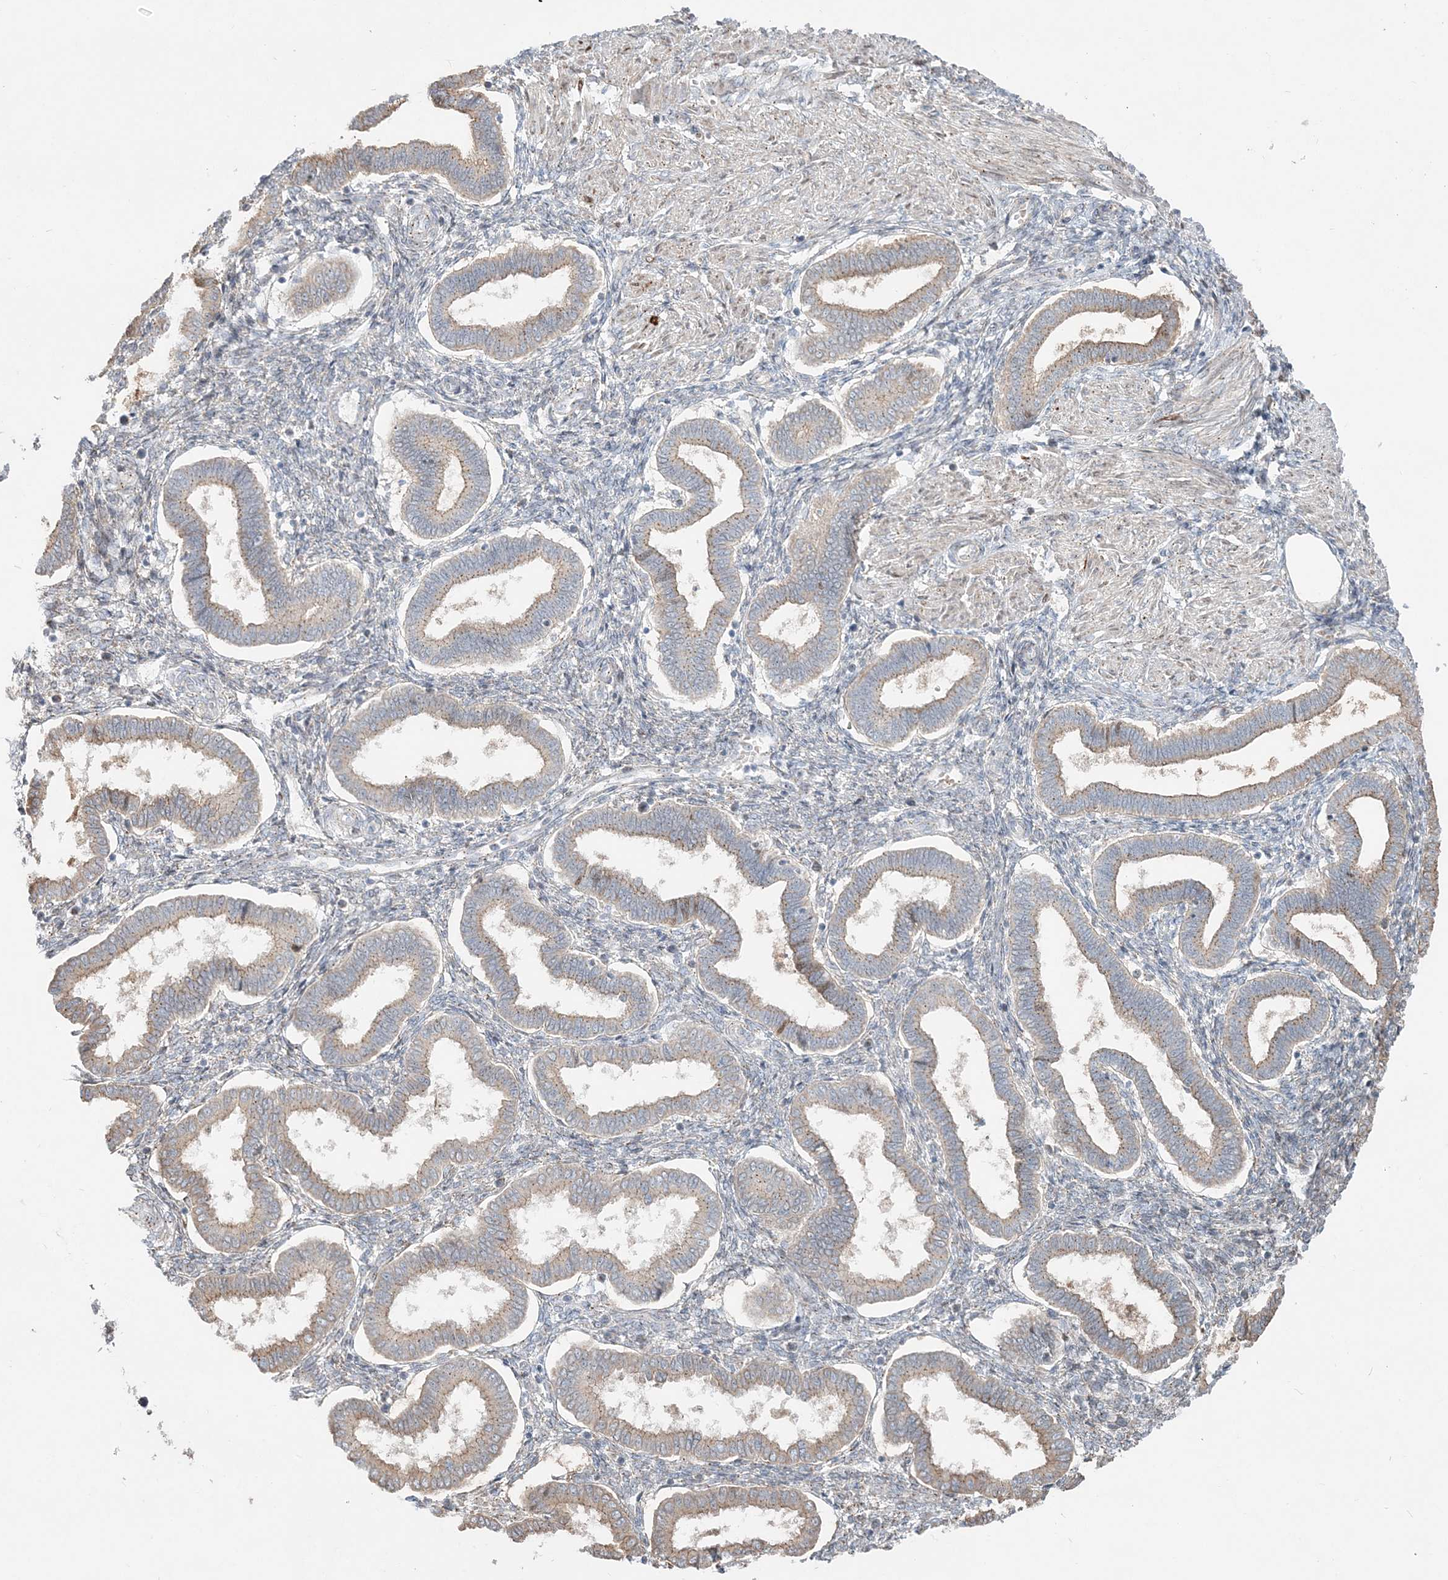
{"staining": {"intensity": "negative", "quantity": "none", "location": "none"}, "tissue": "endometrium", "cell_type": "Cells in endometrial stroma", "image_type": "normal", "snomed": [{"axis": "morphology", "description": "Normal tissue, NOS"}, {"axis": "topography", "description": "Endometrium"}], "caption": "Cells in endometrial stroma show no significant protein staining in unremarkable endometrium.", "gene": "CXXC5", "patient": {"sex": "female", "age": 24}}